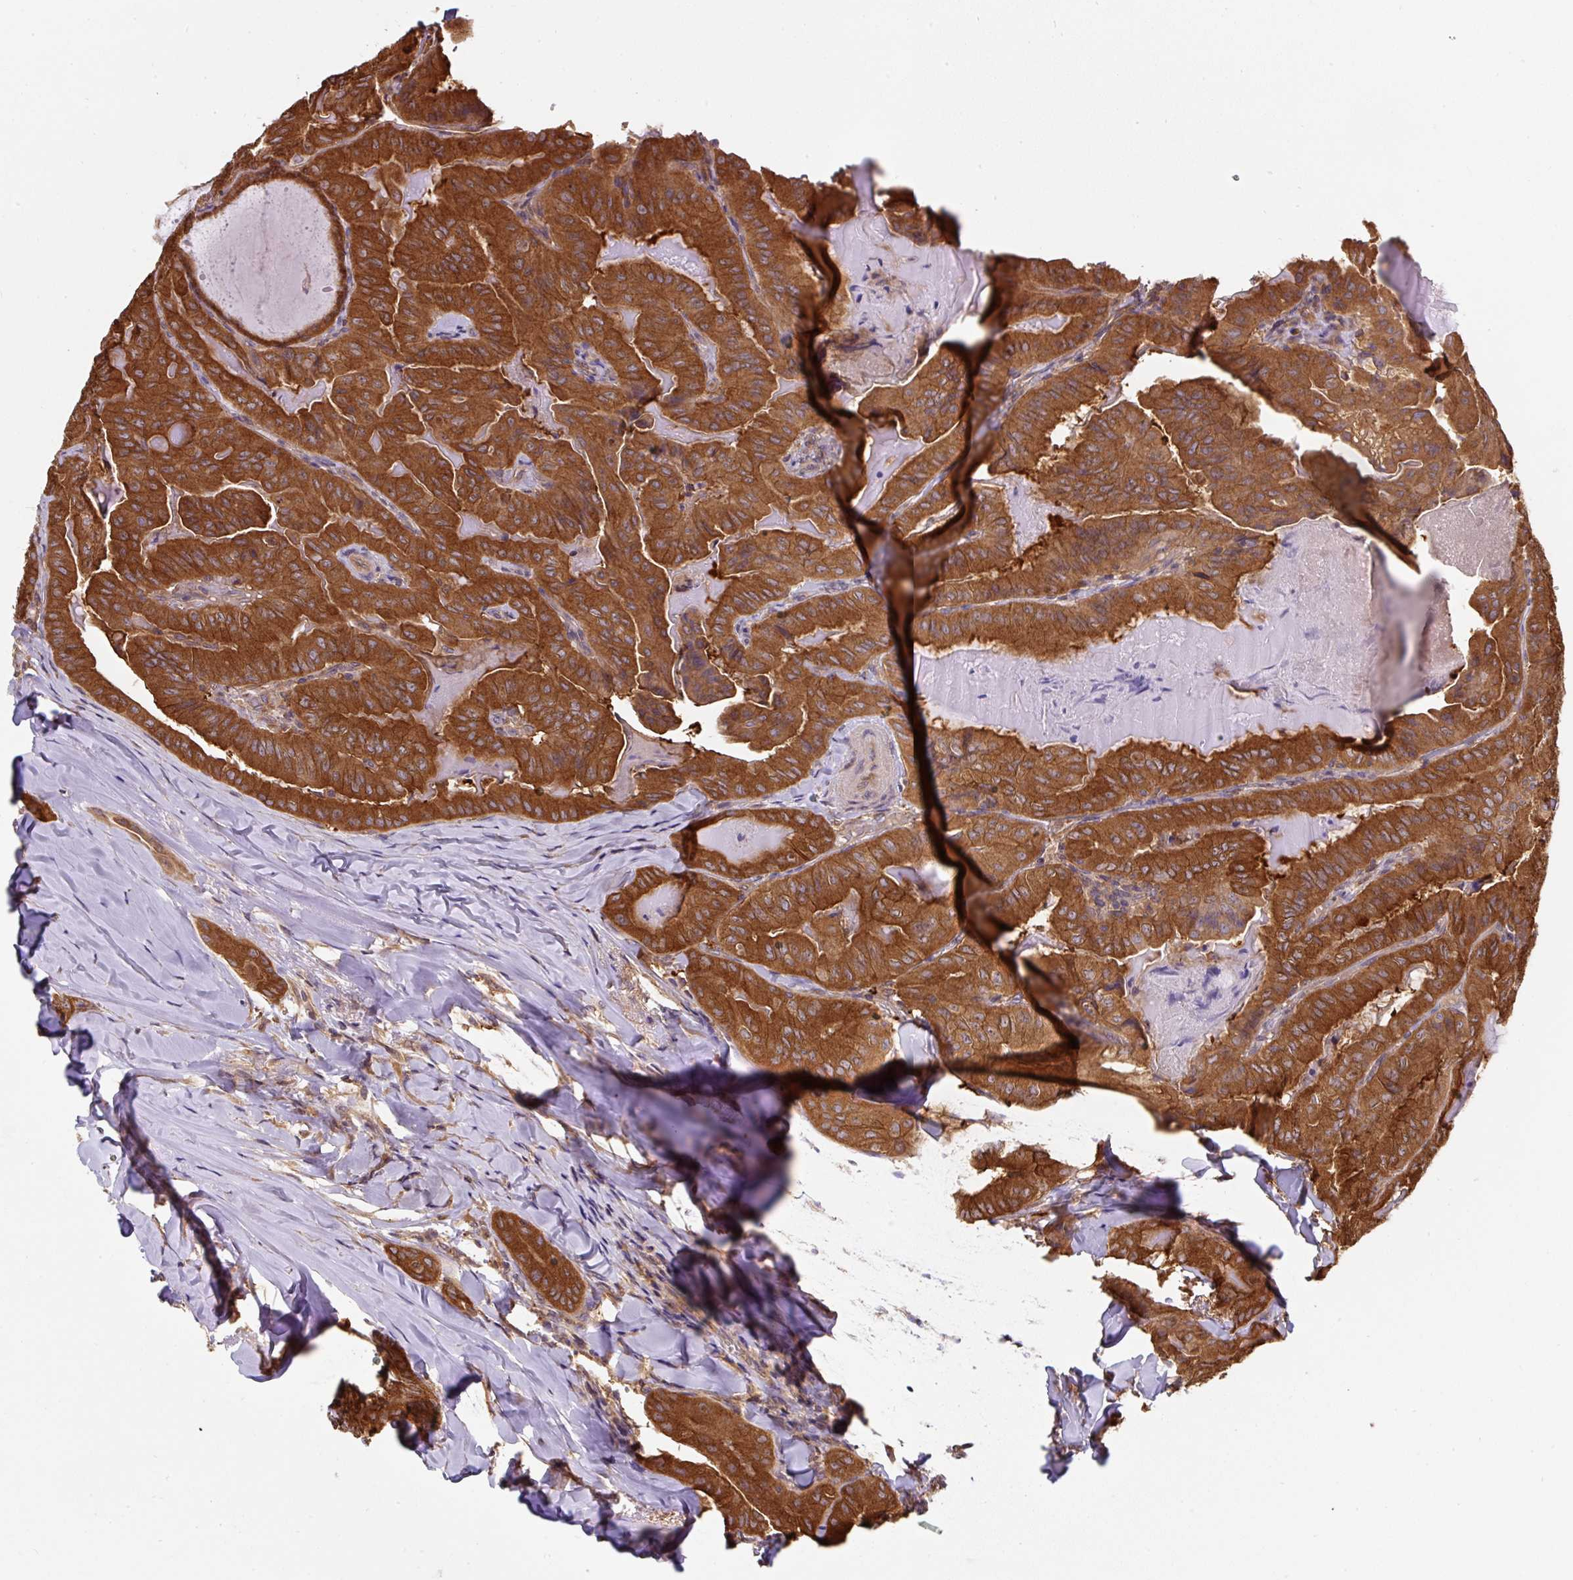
{"staining": {"intensity": "strong", "quantity": ">75%", "location": "cytoplasmic/membranous"}, "tissue": "thyroid cancer", "cell_type": "Tumor cells", "image_type": "cancer", "snomed": [{"axis": "morphology", "description": "Papillary adenocarcinoma, NOS"}, {"axis": "topography", "description": "Thyroid gland"}], "caption": "Immunohistochemistry of human thyroid papillary adenocarcinoma exhibits high levels of strong cytoplasmic/membranous positivity in about >75% of tumor cells.", "gene": "ST13", "patient": {"sex": "female", "age": 68}}